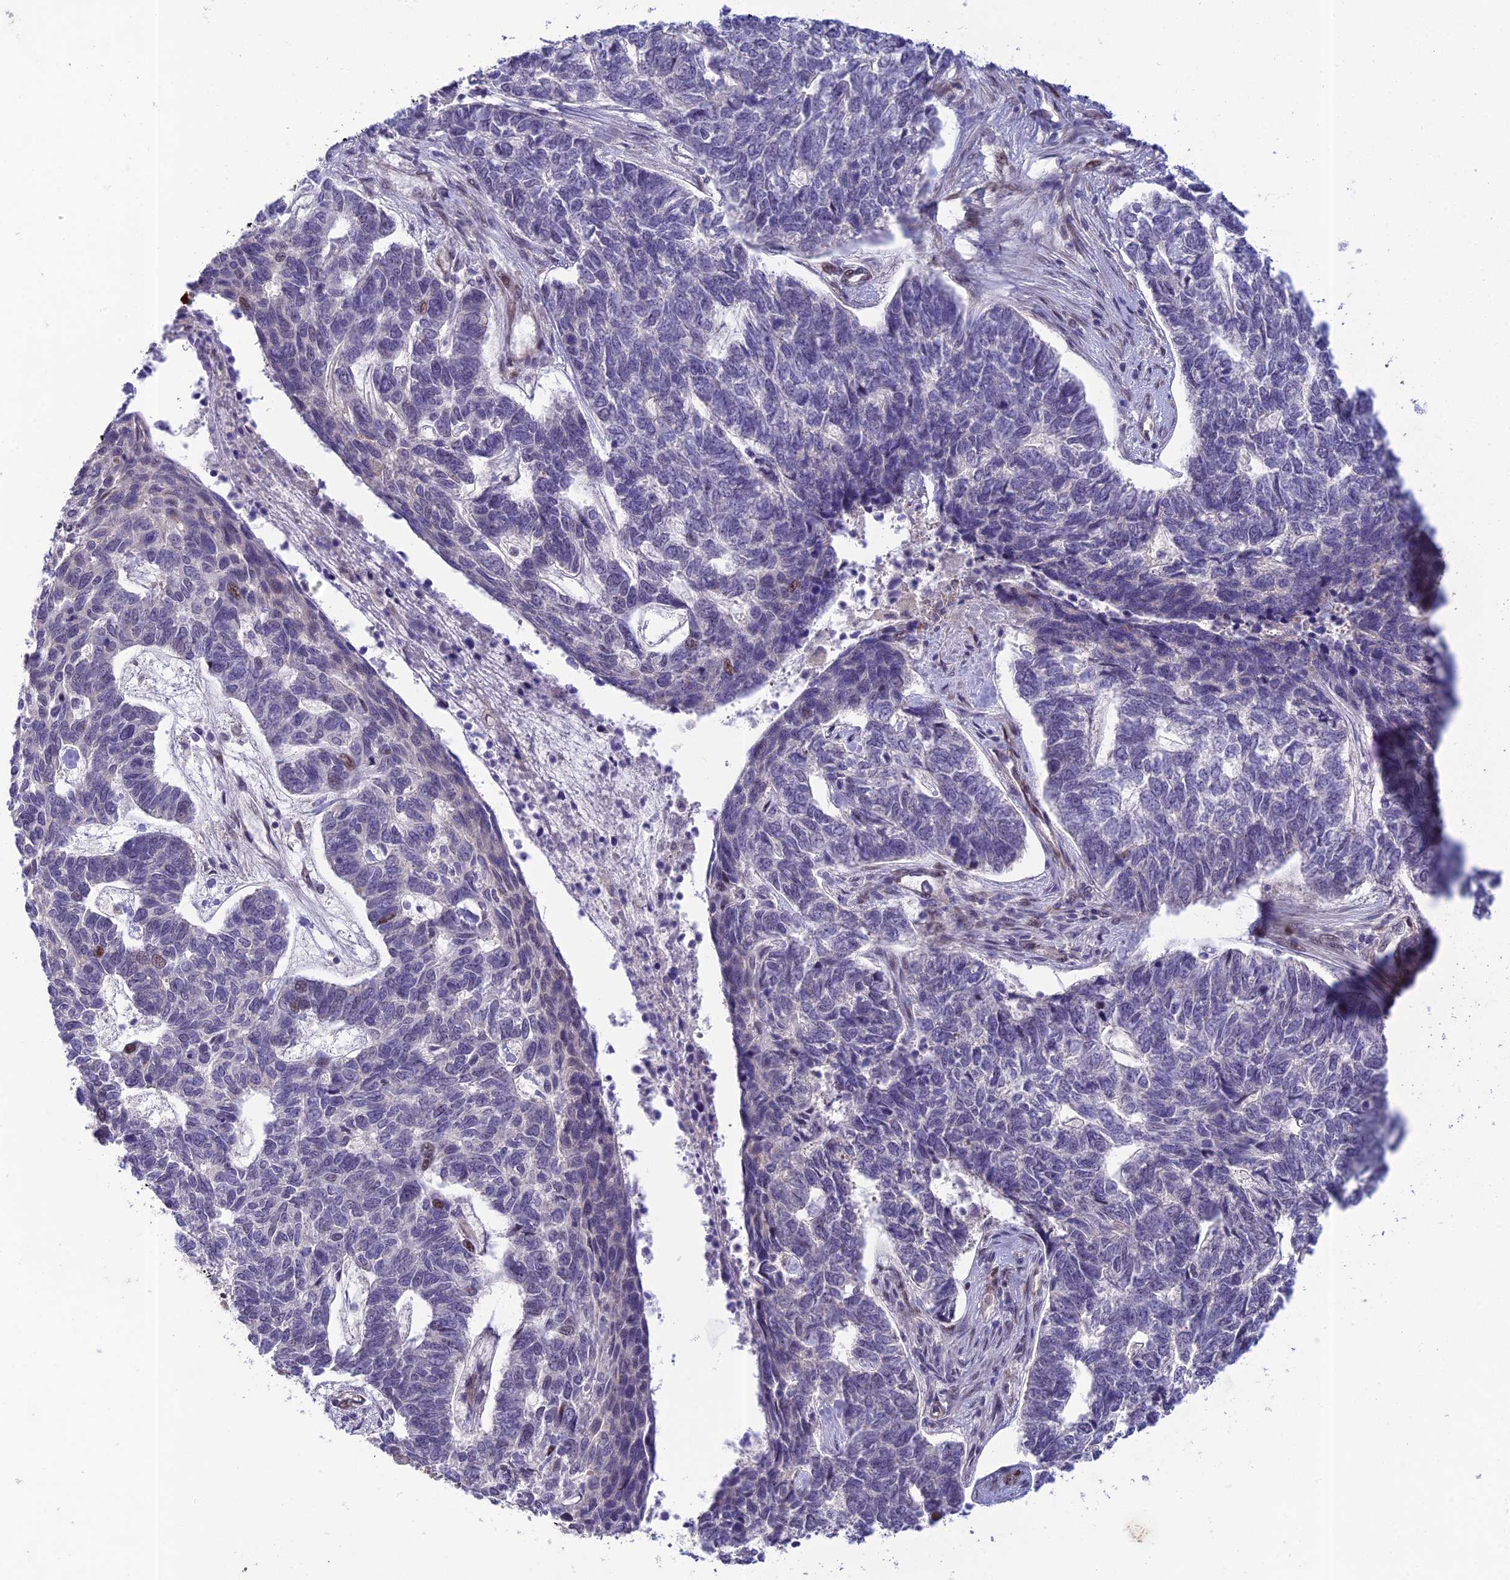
{"staining": {"intensity": "negative", "quantity": "none", "location": "none"}, "tissue": "skin cancer", "cell_type": "Tumor cells", "image_type": "cancer", "snomed": [{"axis": "morphology", "description": "Basal cell carcinoma"}, {"axis": "topography", "description": "Skin"}], "caption": "Histopathology image shows no protein staining in tumor cells of skin basal cell carcinoma tissue.", "gene": "ZNF584", "patient": {"sex": "female", "age": 65}}